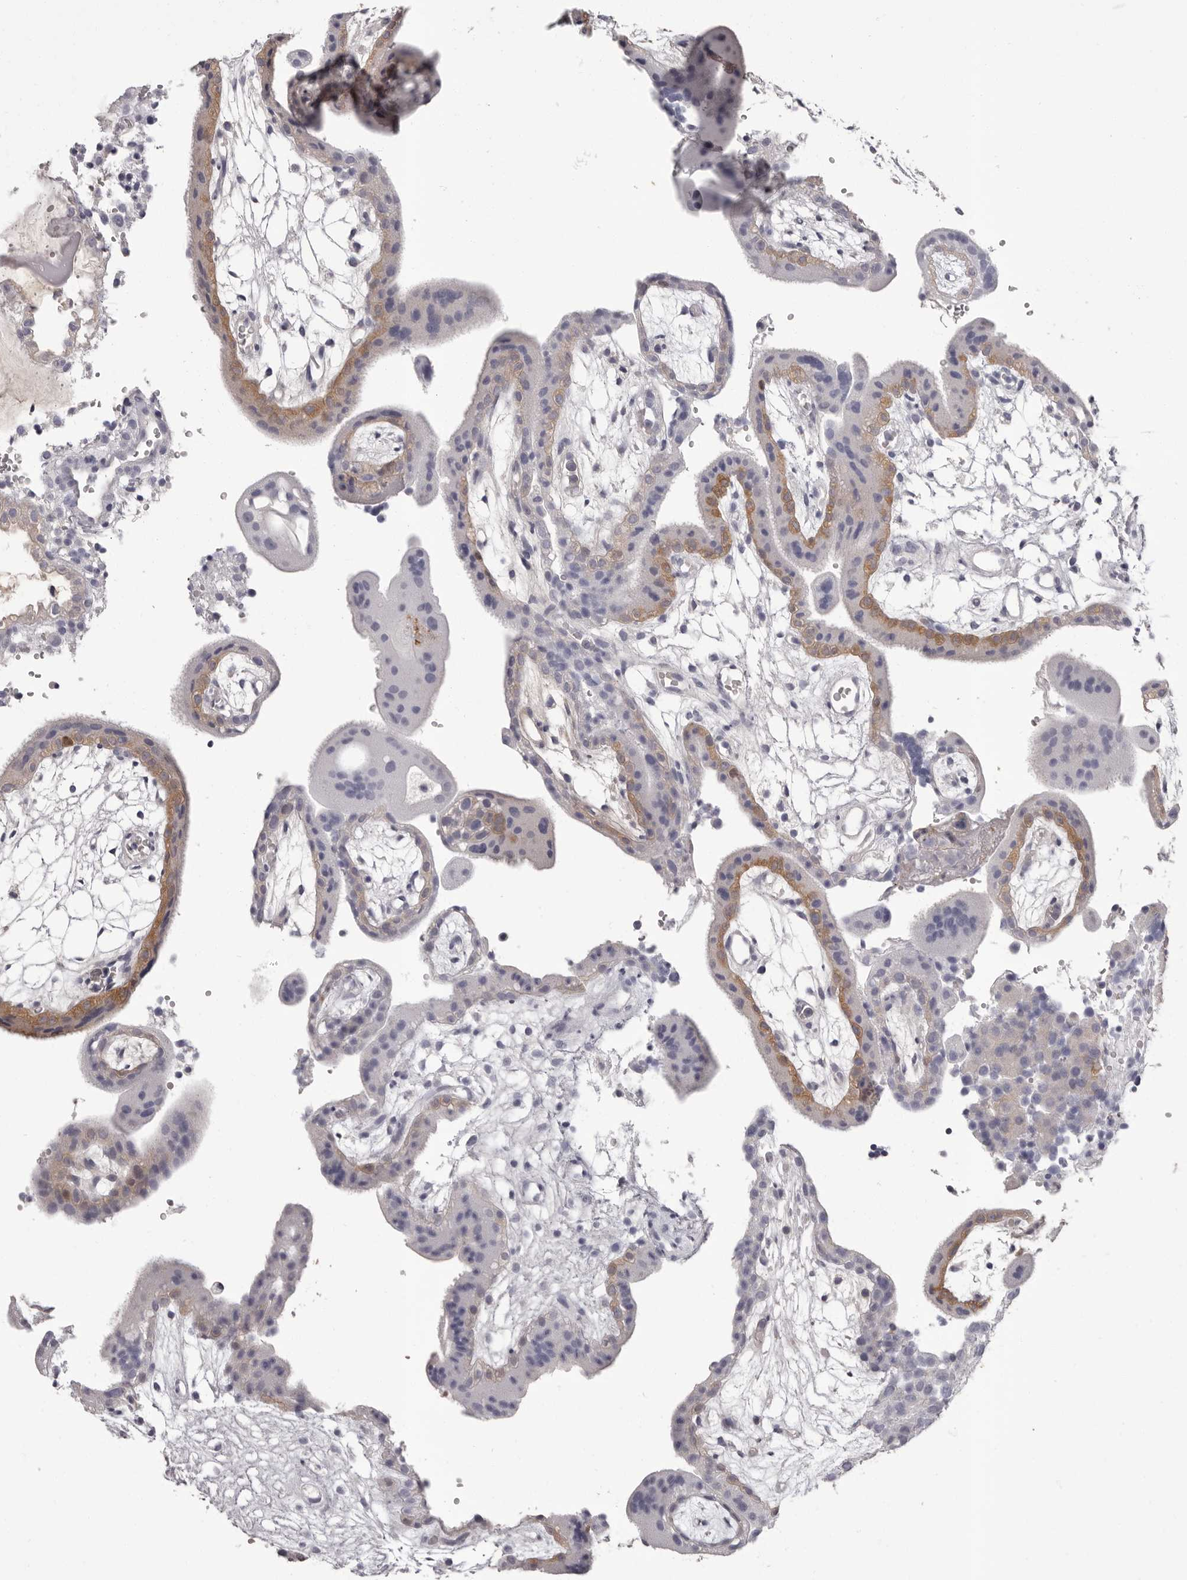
{"staining": {"intensity": "moderate", "quantity": "25%-75%", "location": "cytoplasmic/membranous"}, "tissue": "placenta", "cell_type": "Trophoblastic cells", "image_type": "normal", "snomed": [{"axis": "morphology", "description": "Normal tissue, NOS"}, {"axis": "topography", "description": "Placenta"}], "caption": "This is an image of IHC staining of normal placenta, which shows moderate expression in the cytoplasmic/membranous of trophoblastic cells.", "gene": "APEH", "patient": {"sex": "female", "age": 18}}